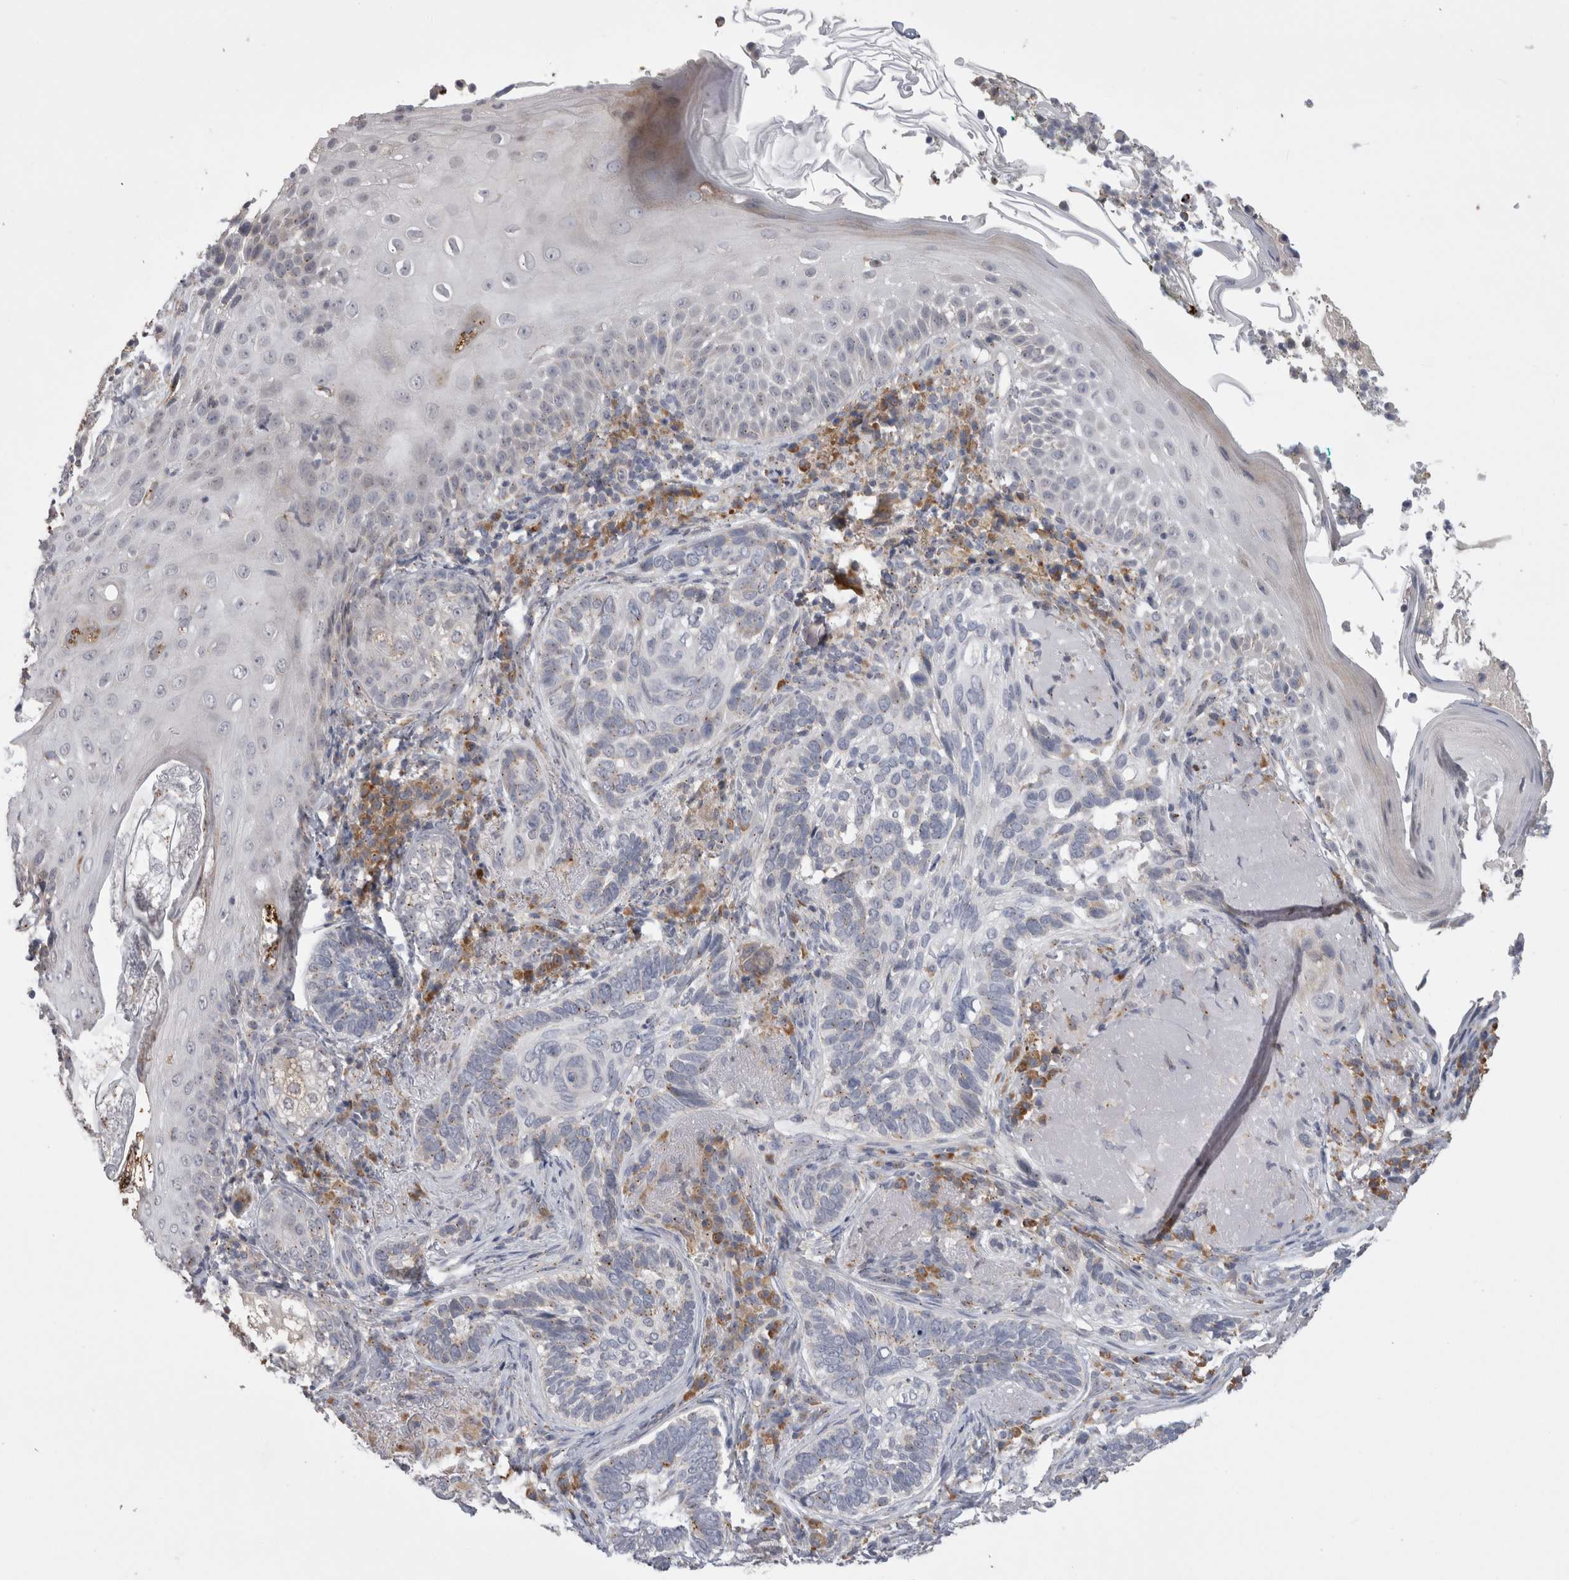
{"staining": {"intensity": "negative", "quantity": "none", "location": "none"}, "tissue": "skin cancer", "cell_type": "Tumor cells", "image_type": "cancer", "snomed": [{"axis": "morphology", "description": "Basal cell carcinoma"}, {"axis": "topography", "description": "Skin"}], "caption": "High magnification brightfield microscopy of skin cancer stained with DAB (3,3'-diaminobenzidine) (brown) and counterstained with hematoxylin (blue): tumor cells show no significant positivity. The staining is performed using DAB brown chromogen with nuclei counter-stained in using hematoxylin.", "gene": "ZNF341", "patient": {"sex": "female", "age": 89}}